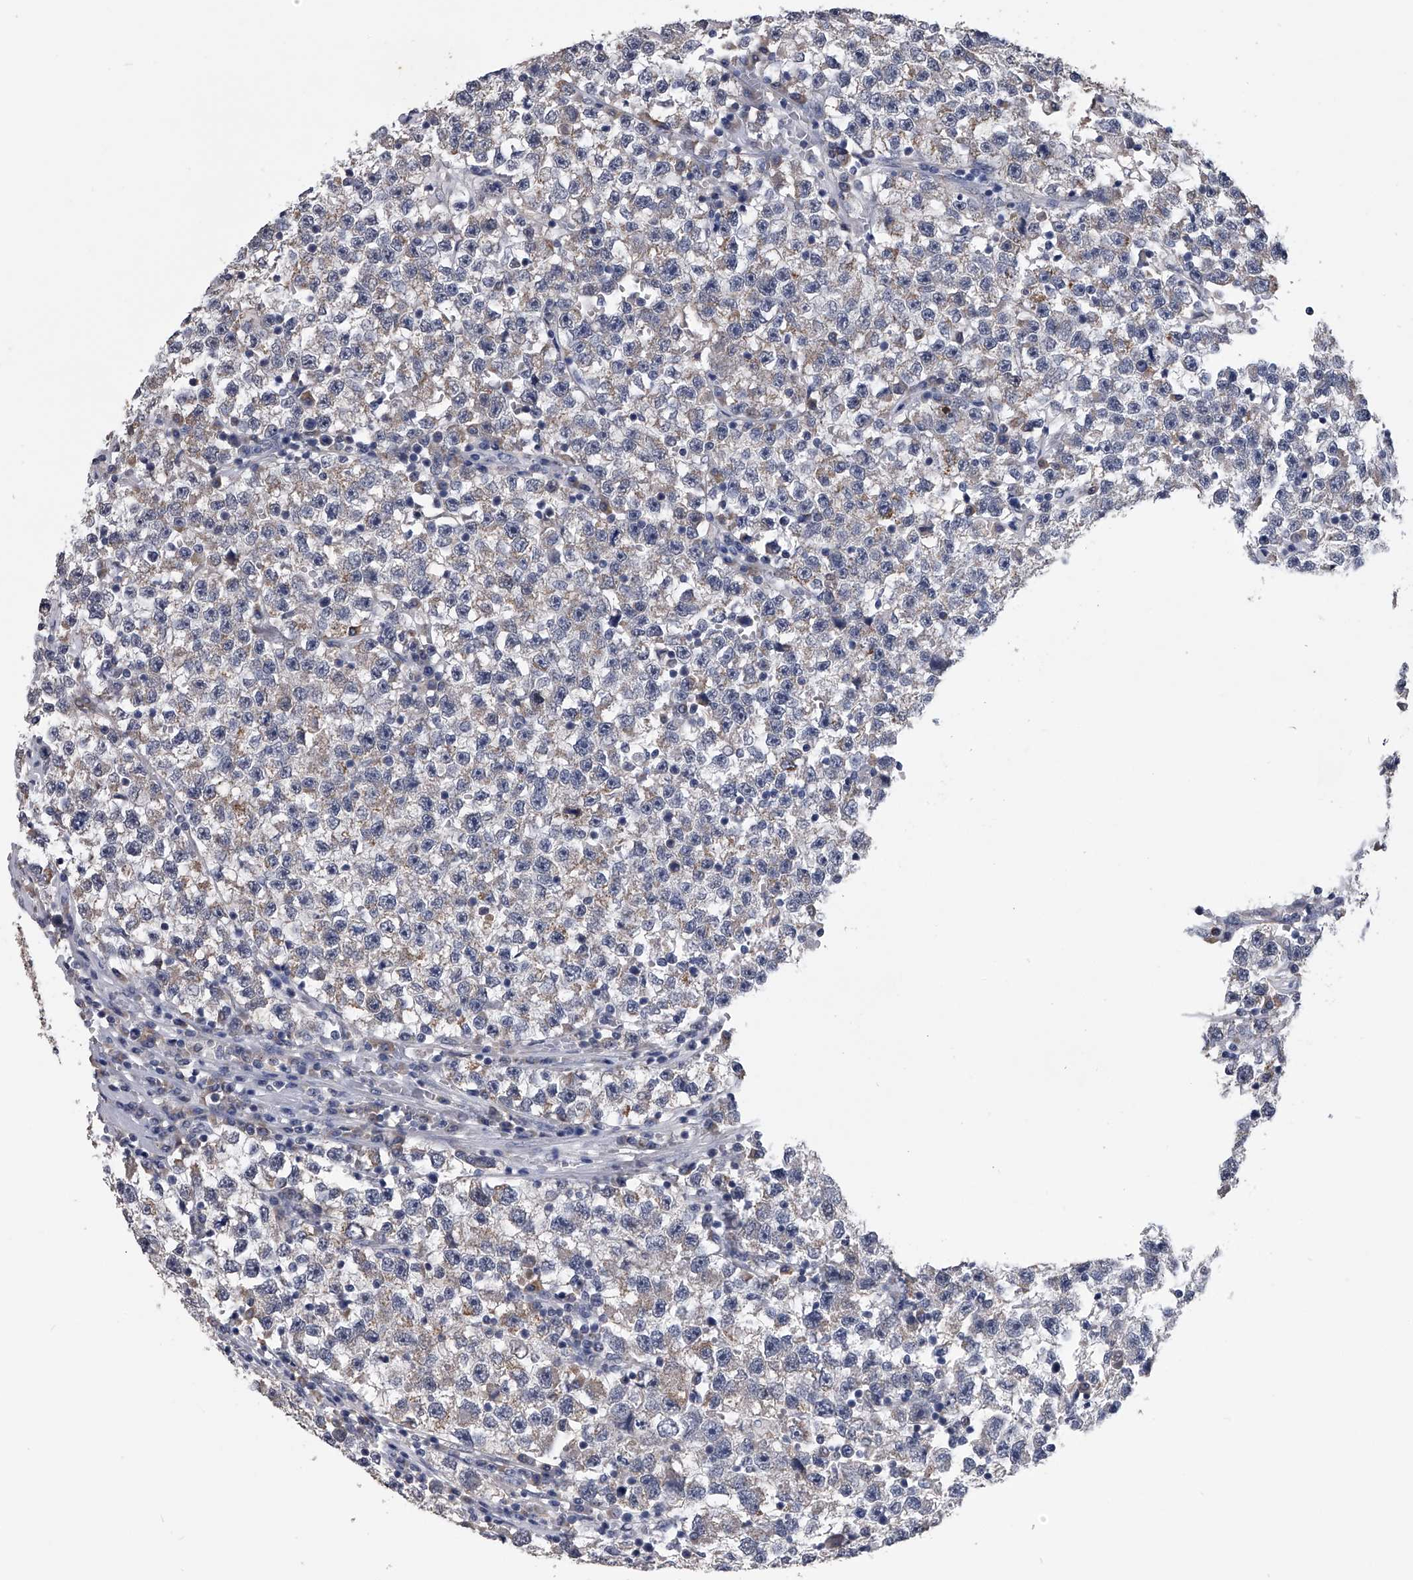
{"staining": {"intensity": "weak", "quantity": "25%-75%", "location": "cytoplasmic/membranous"}, "tissue": "testis cancer", "cell_type": "Tumor cells", "image_type": "cancer", "snomed": [{"axis": "morphology", "description": "Seminoma, NOS"}, {"axis": "topography", "description": "Testis"}], "caption": "This is a histology image of immunohistochemistry (IHC) staining of testis cancer (seminoma), which shows weak positivity in the cytoplasmic/membranous of tumor cells.", "gene": "OAT", "patient": {"sex": "male", "age": 22}}